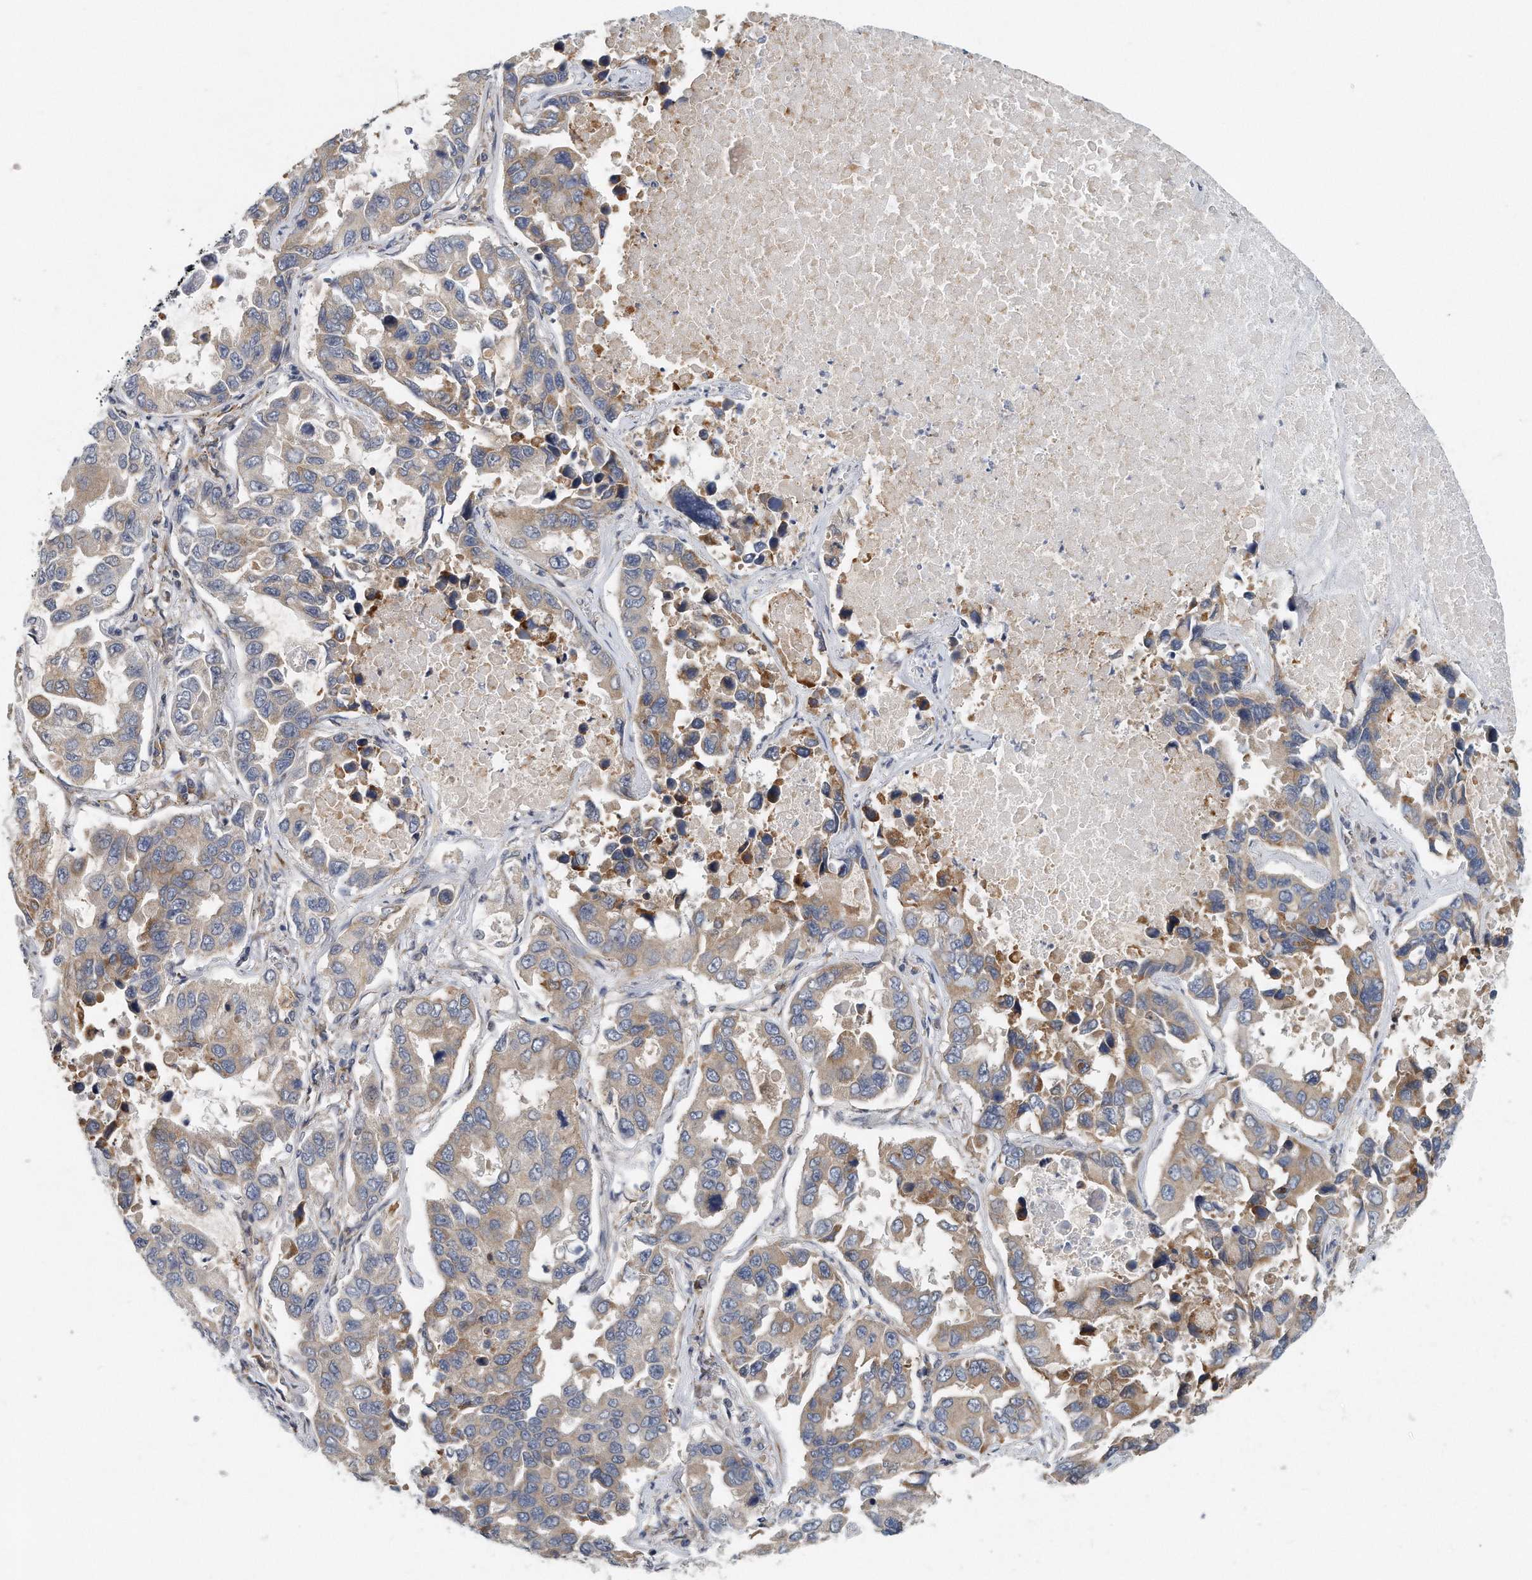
{"staining": {"intensity": "moderate", "quantity": "<25%", "location": "cytoplasmic/membranous"}, "tissue": "lung cancer", "cell_type": "Tumor cells", "image_type": "cancer", "snomed": [{"axis": "morphology", "description": "Adenocarcinoma, NOS"}, {"axis": "topography", "description": "Lung"}], "caption": "Brown immunohistochemical staining in lung cancer (adenocarcinoma) displays moderate cytoplasmic/membranous positivity in about <25% of tumor cells.", "gene": "VLDLR", "patient": {"sex": "male", "age": 64}}